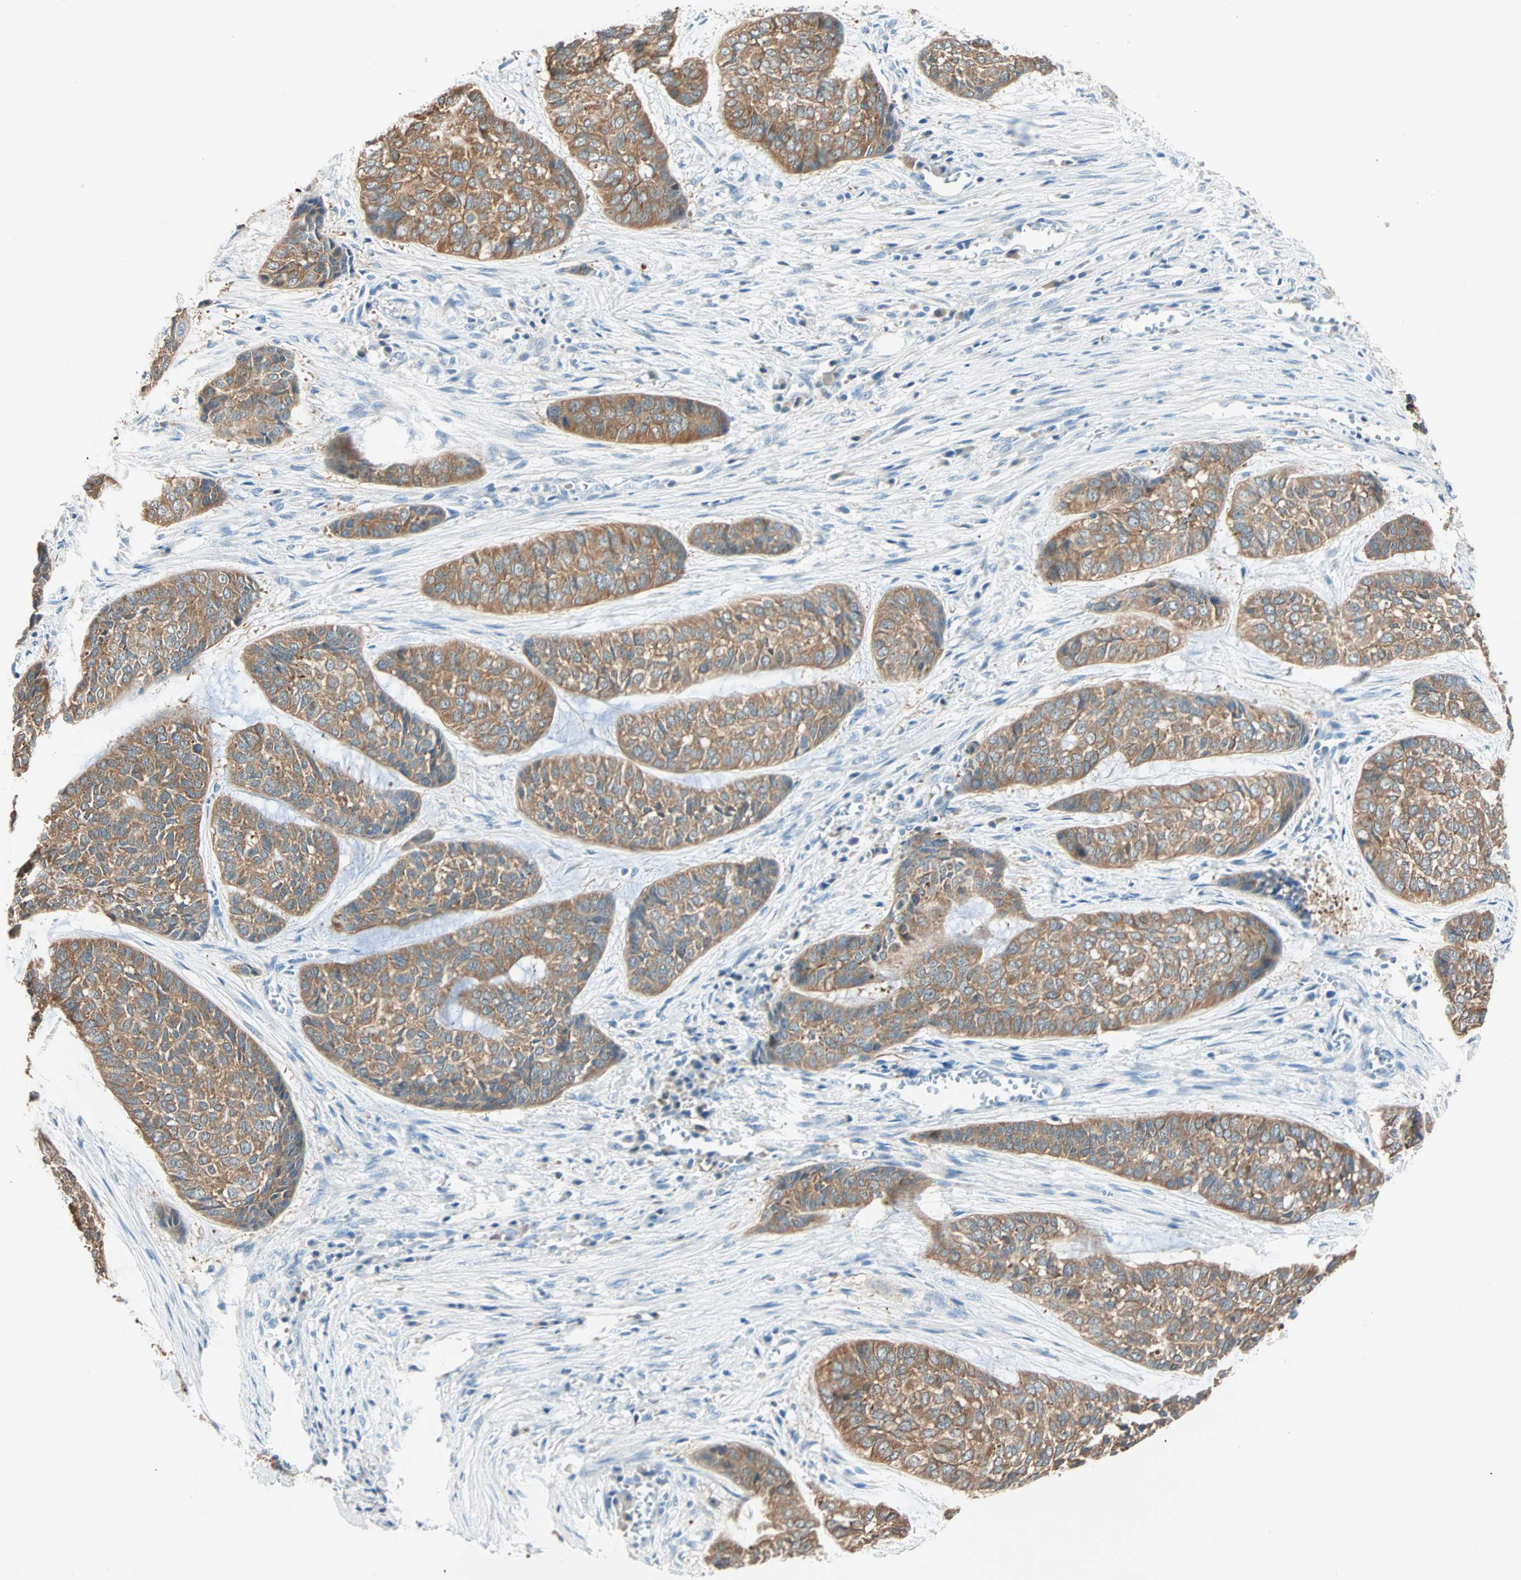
{"staining": {"intensity": "moderate", "quantity": ">75%", "location": "cytoplasmic/membranous"}, "tissue": "skin cancer", "cell_type": "Tumor cells", "image_type": "cancer", "snomed": [{"axis": "morphology", "description": "Basal cell carcinoma"}, {"axis": "topography", "description": "Skin"}], "caption": "IHC image of neoplastic tissue: human skin cancer (basal cell carcinoma) stained using immunohistochemistry (IHC) reveals medium levels of moderate protein expression localized specifically in the cytoplasmic/membranous of tumor cells, appearing as a cytoplasmic/membranous brown color.", "gene": "ATF6", "patient": {"sex": "female", "age": 64}}